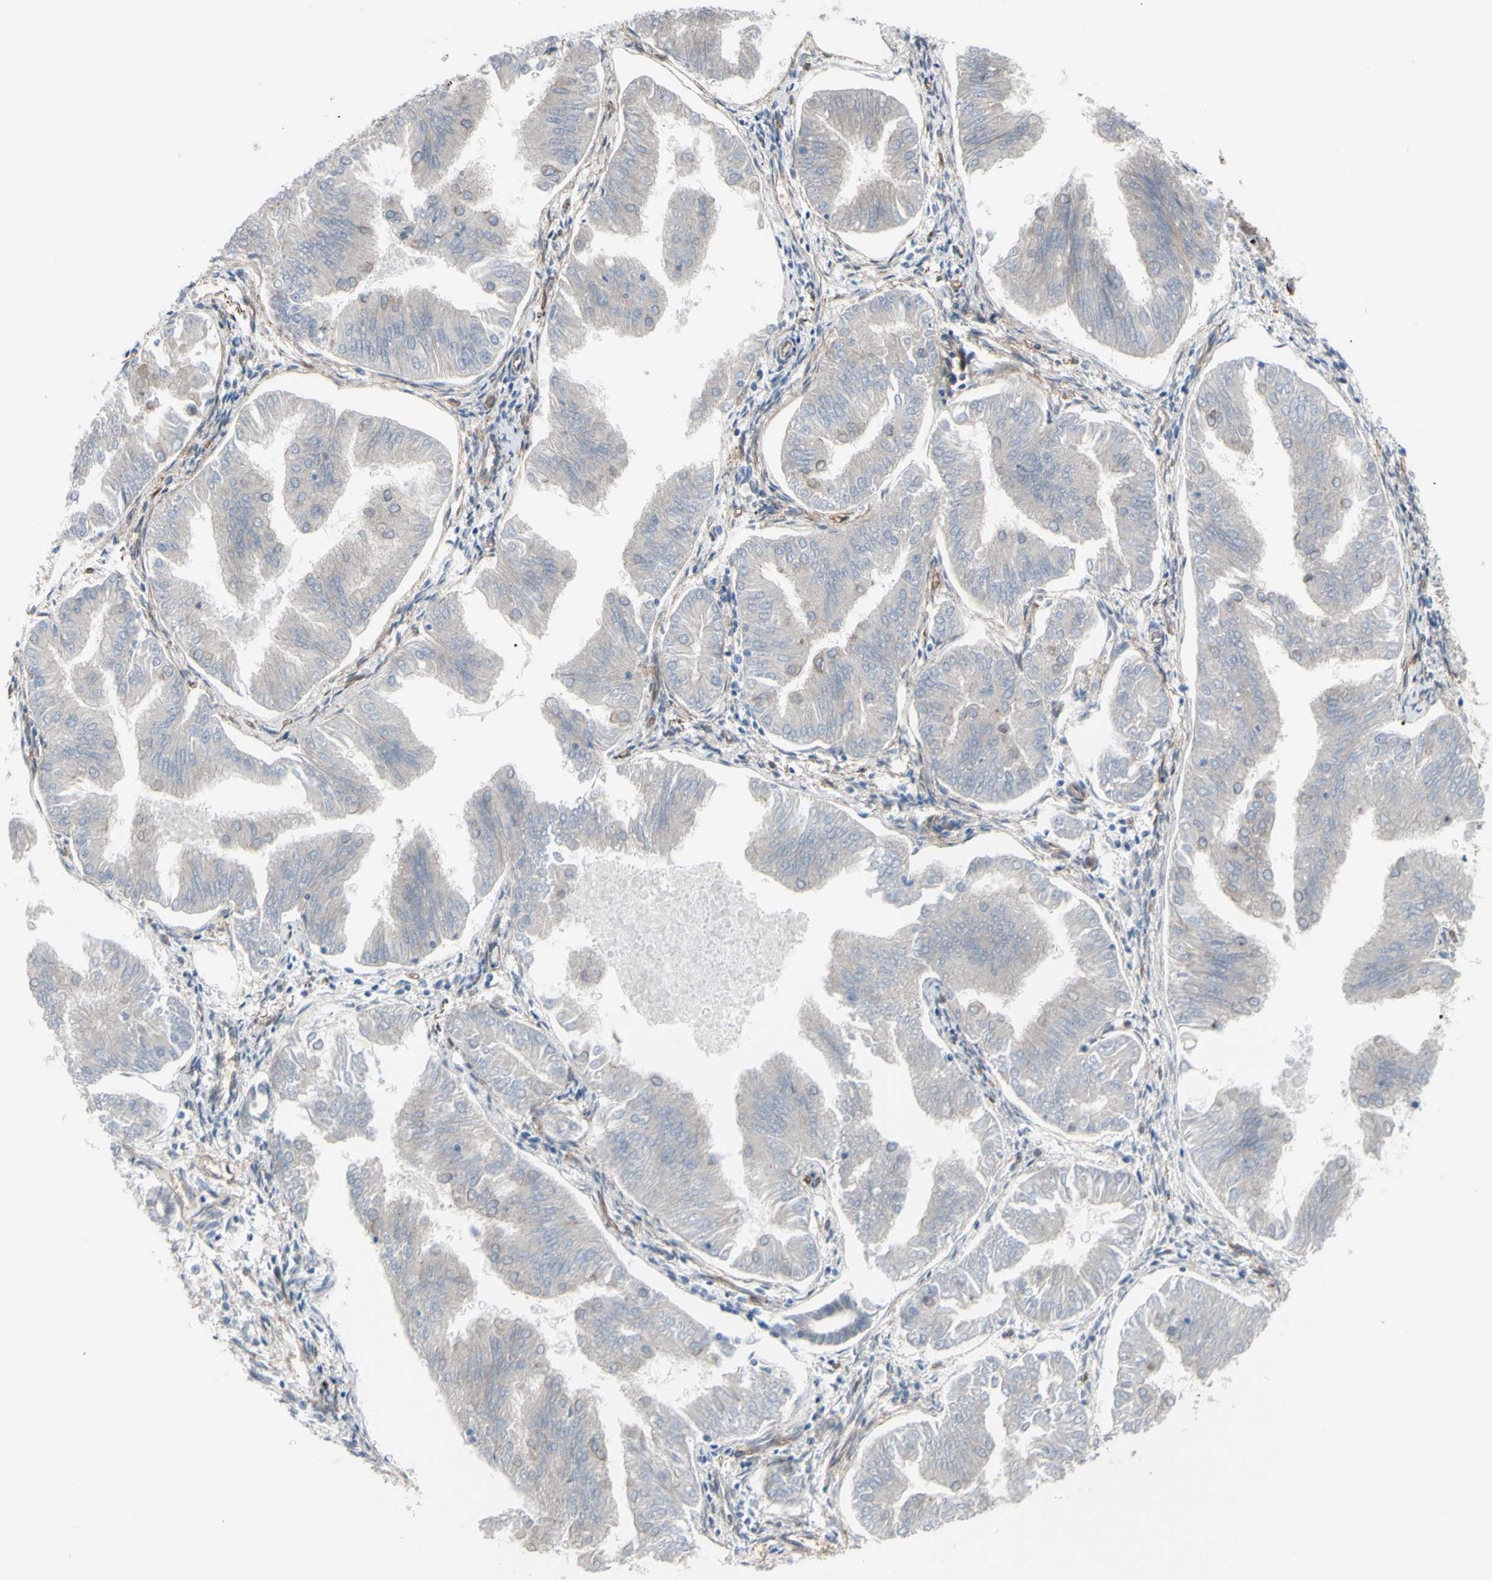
{"staining": {"intensity": "weak", "quantity": ">75%", "location": "cytoplasmic/membranous"}, "tissue": "endometrial cancer", "cell_type": "Tumor cells", "image_type": "cancer", "snomed": [{"axis": "morphology", "description": "Adenocarcinoma, NOS"}, {"axis": "topography", "description": "Endometrium"}], "caption": "Brown immunohistochemical staining in adenocarcinoma (endometrial) reveals weak cytoplasmic/membranous staining in approximately >75% of tumor cells. The staining is performed using DAB brown chromogen to label protein expression. The nuclei are counter-stained blue using hematoxylin.", "gene": "TPBG", "patient": {"sex": "female", "age": 53}}